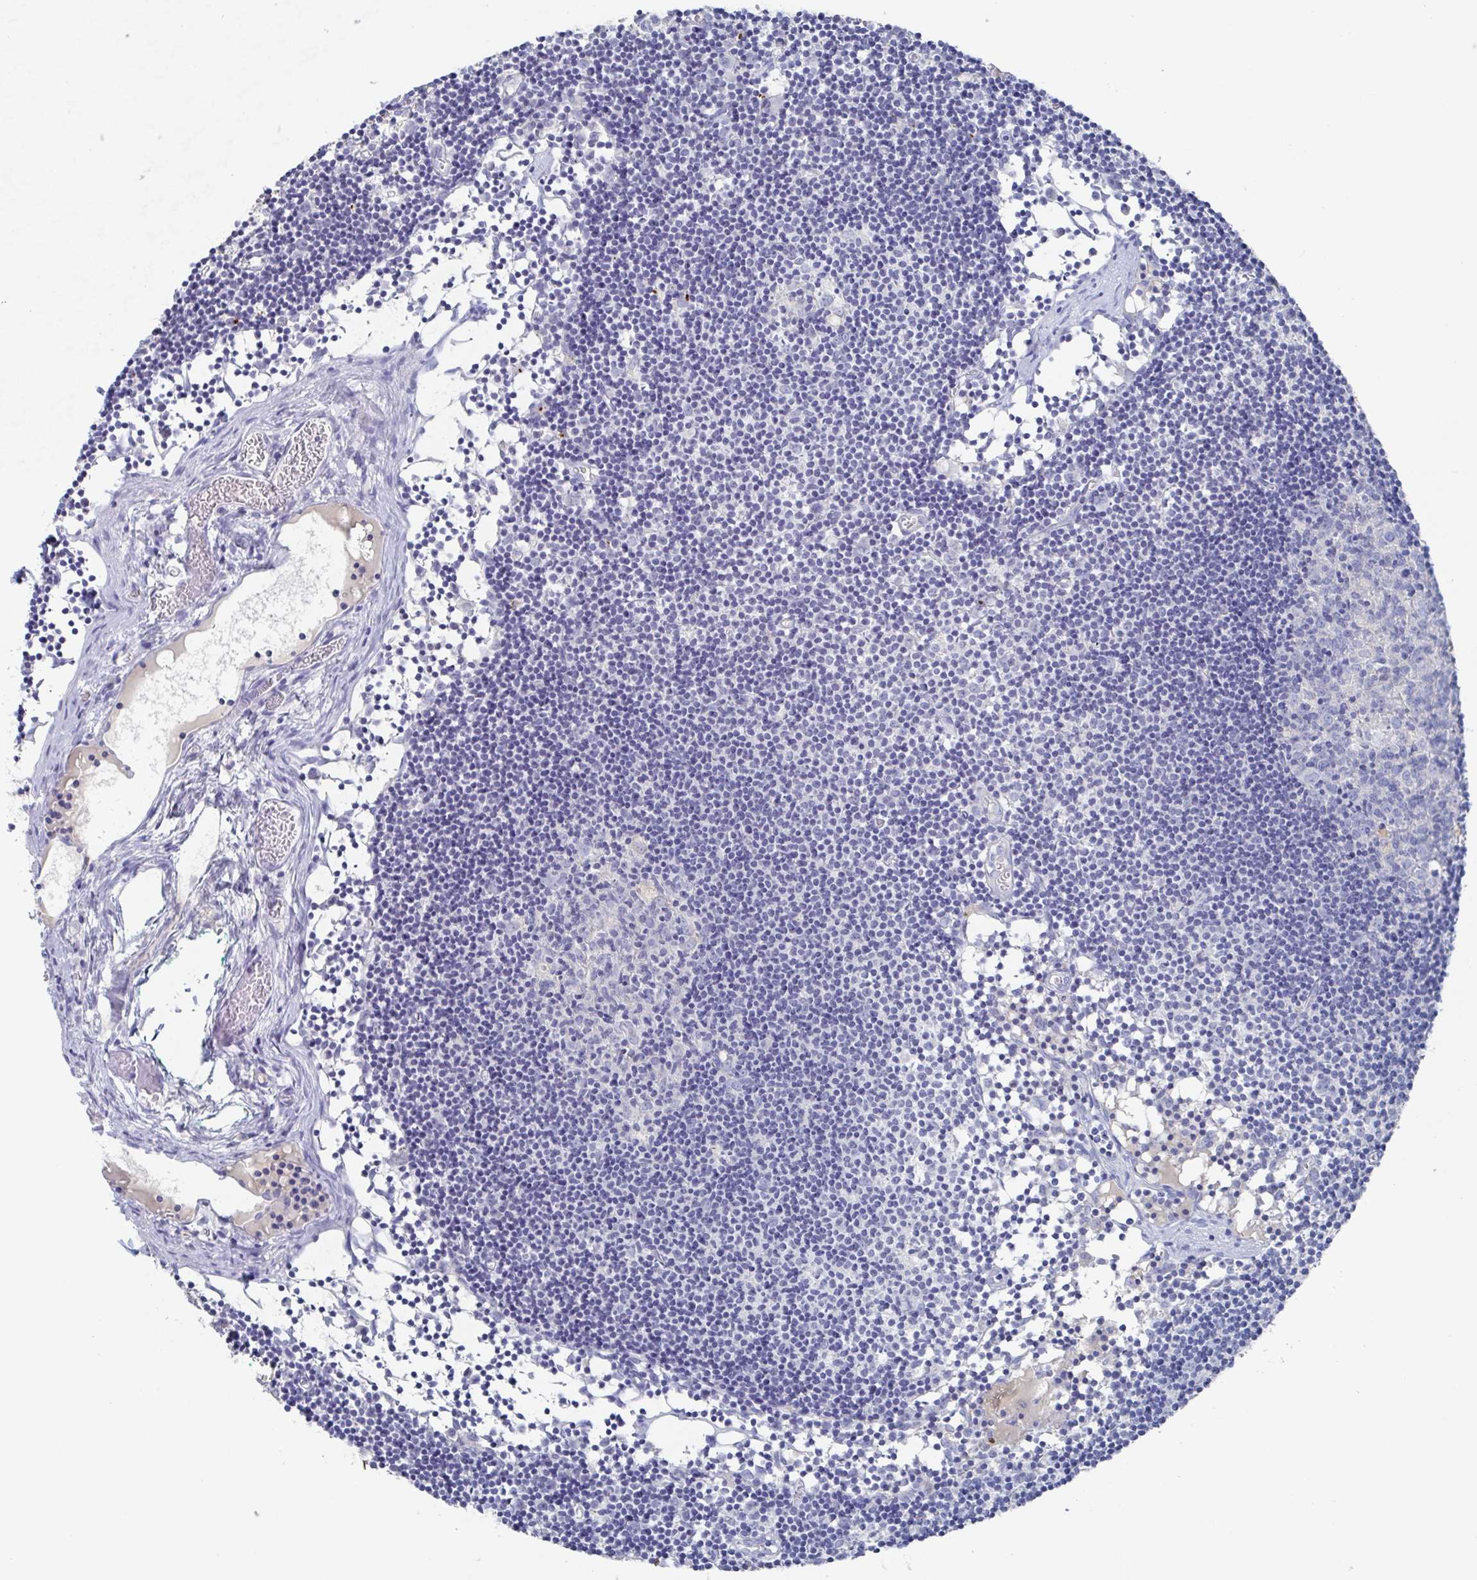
{"staining": {"intensity": "negative", "quantity": "none", "location": "none"}, "tissue": "lymph node", "cell_type": "Germinal center cells", "image_type": "normal", "snomed": [{"axis": "morphology", "description": "Normal tissue, NOS"}, {"axis": "topography", "description": "Lymph node"}], "caption": "Lymph node stained for a protein using immunohistochemistry reveals no positivity germinal center cells.", "gene": "GPR148", "patient": {"sex": "female", "age": 11}}